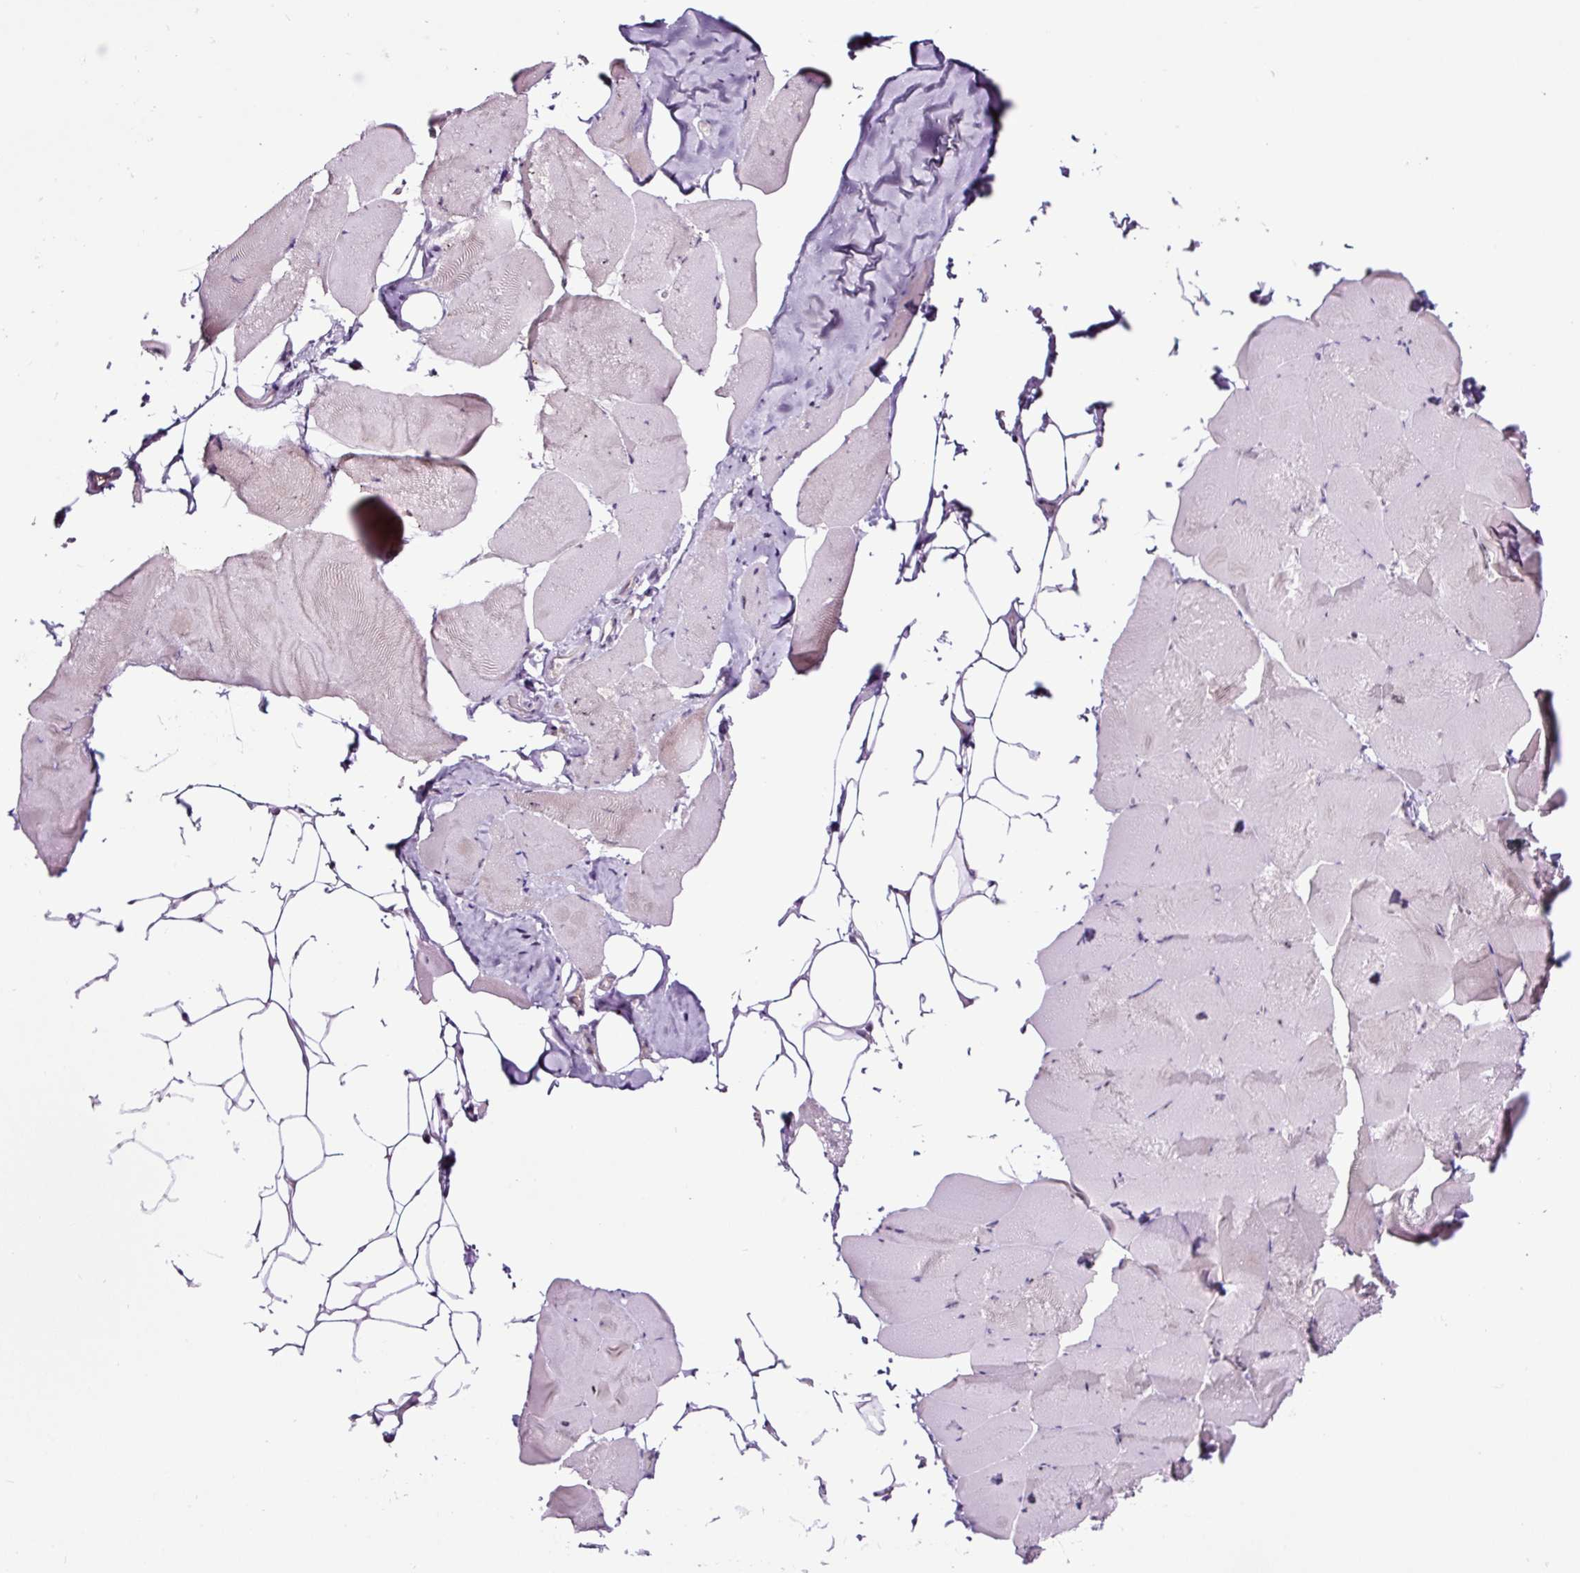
{"staining": {"intensity": "negative", "quantity": "none", "location": "none"}, "tissue": "skeletal muscle", "cell_type": "Myocytes", "image_type": "normal", "snomed": [{"axis": "morphology", "description": "Normal tissue, NOS"}, {"axis": "topography", "description": "Skeletal muscle"}], "caption": "Protein analysis of normal skeletal muscle exhibits no significant expression in myocytes.", "gene": "NOM1", "patient": {"sex": "female", "age": 64}}